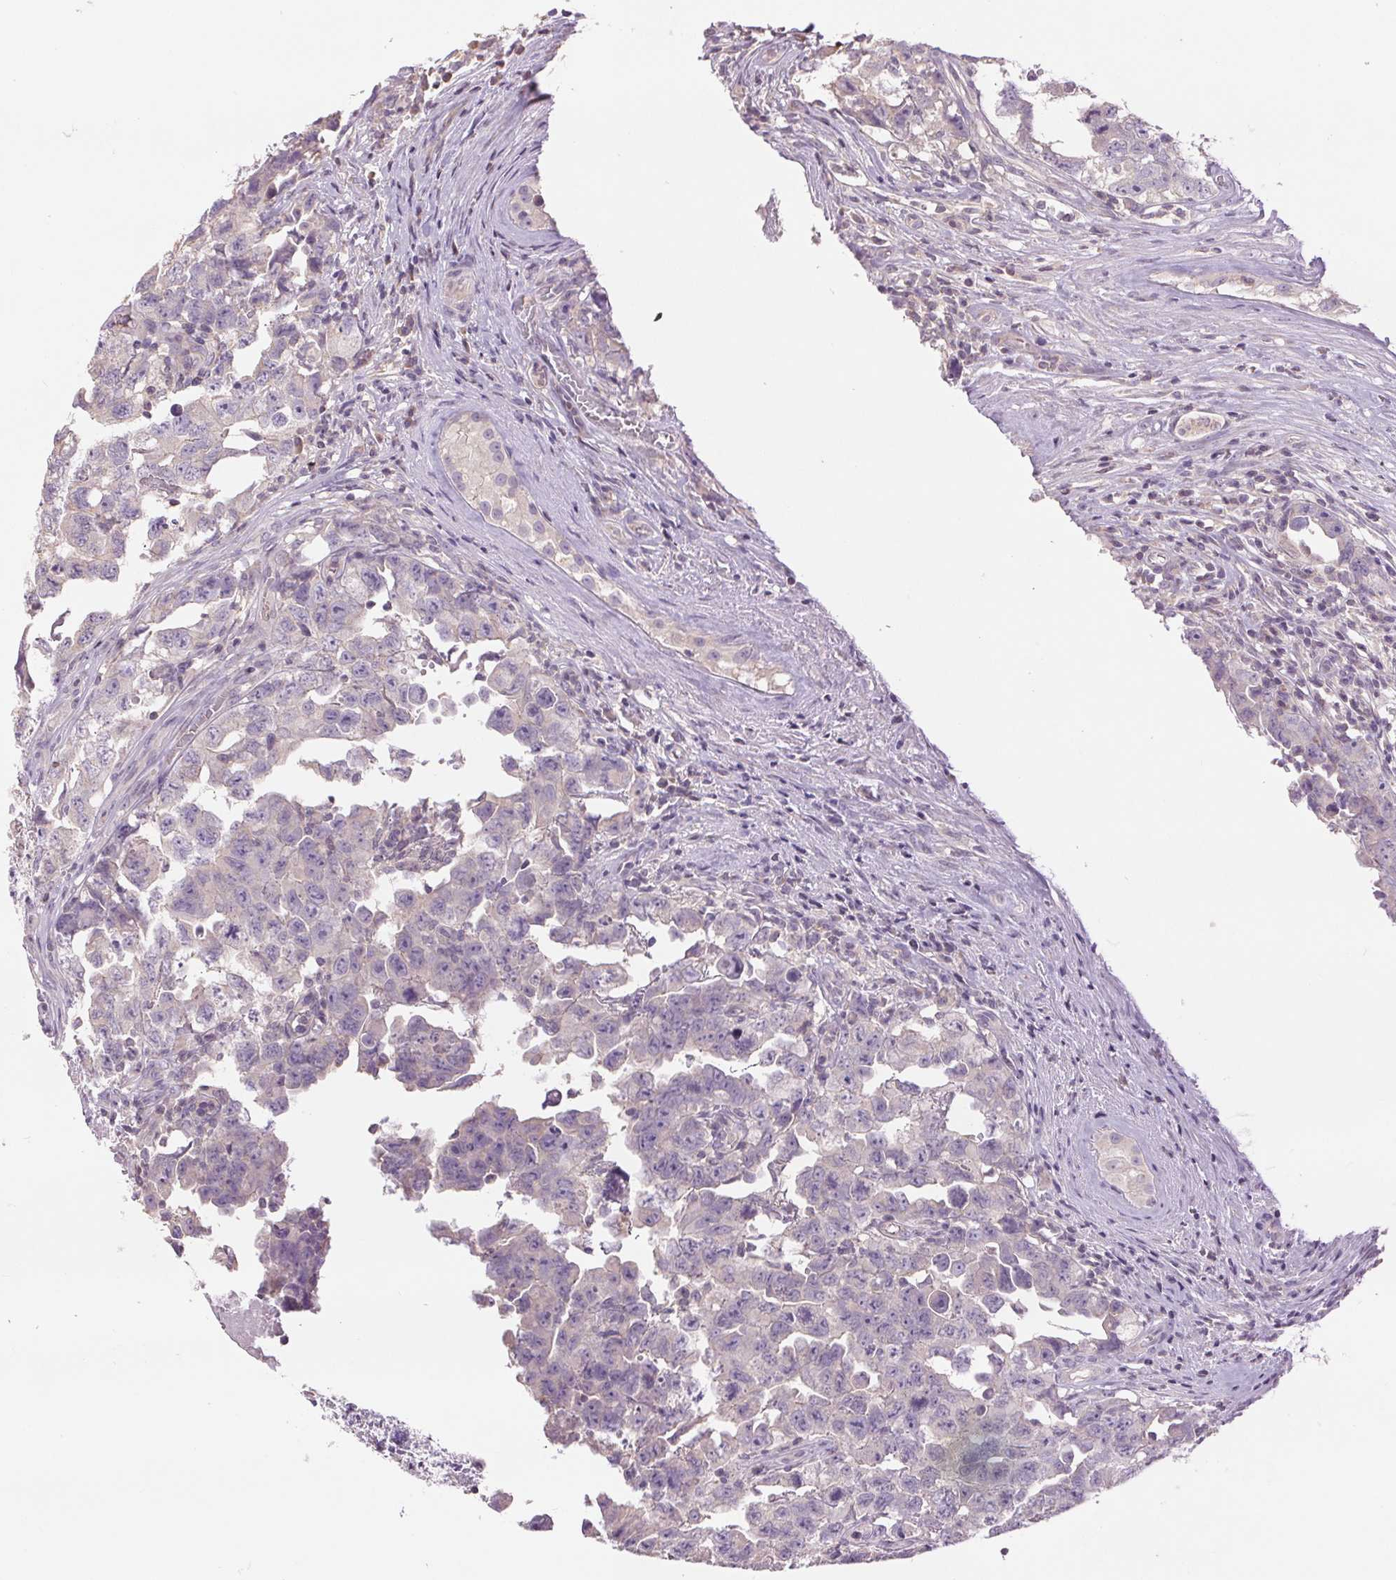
{"staining": {"intensity": "negative", "quantity": "none", "location": "none"}, "tissue": "testis cancer", "cell_type": "Tumor cells", "image_type": "cancer", "snomed": [{"axis": "morphology", "description": "Carcinoma, Embryonal, NOS"}, {"axis": "topography", "description": "Testis"}], "caption": "Protein analysis of testis cancer demonstrates no significant positivity in tumor cells. (Stains: DAB immunohistochemistry (IHC) with hematoxylin counter stain, Microscopy: brightfield microscopy at high magnification).", "gene": "FXYD4", "patient": {"sex": "male", "age": 22}}